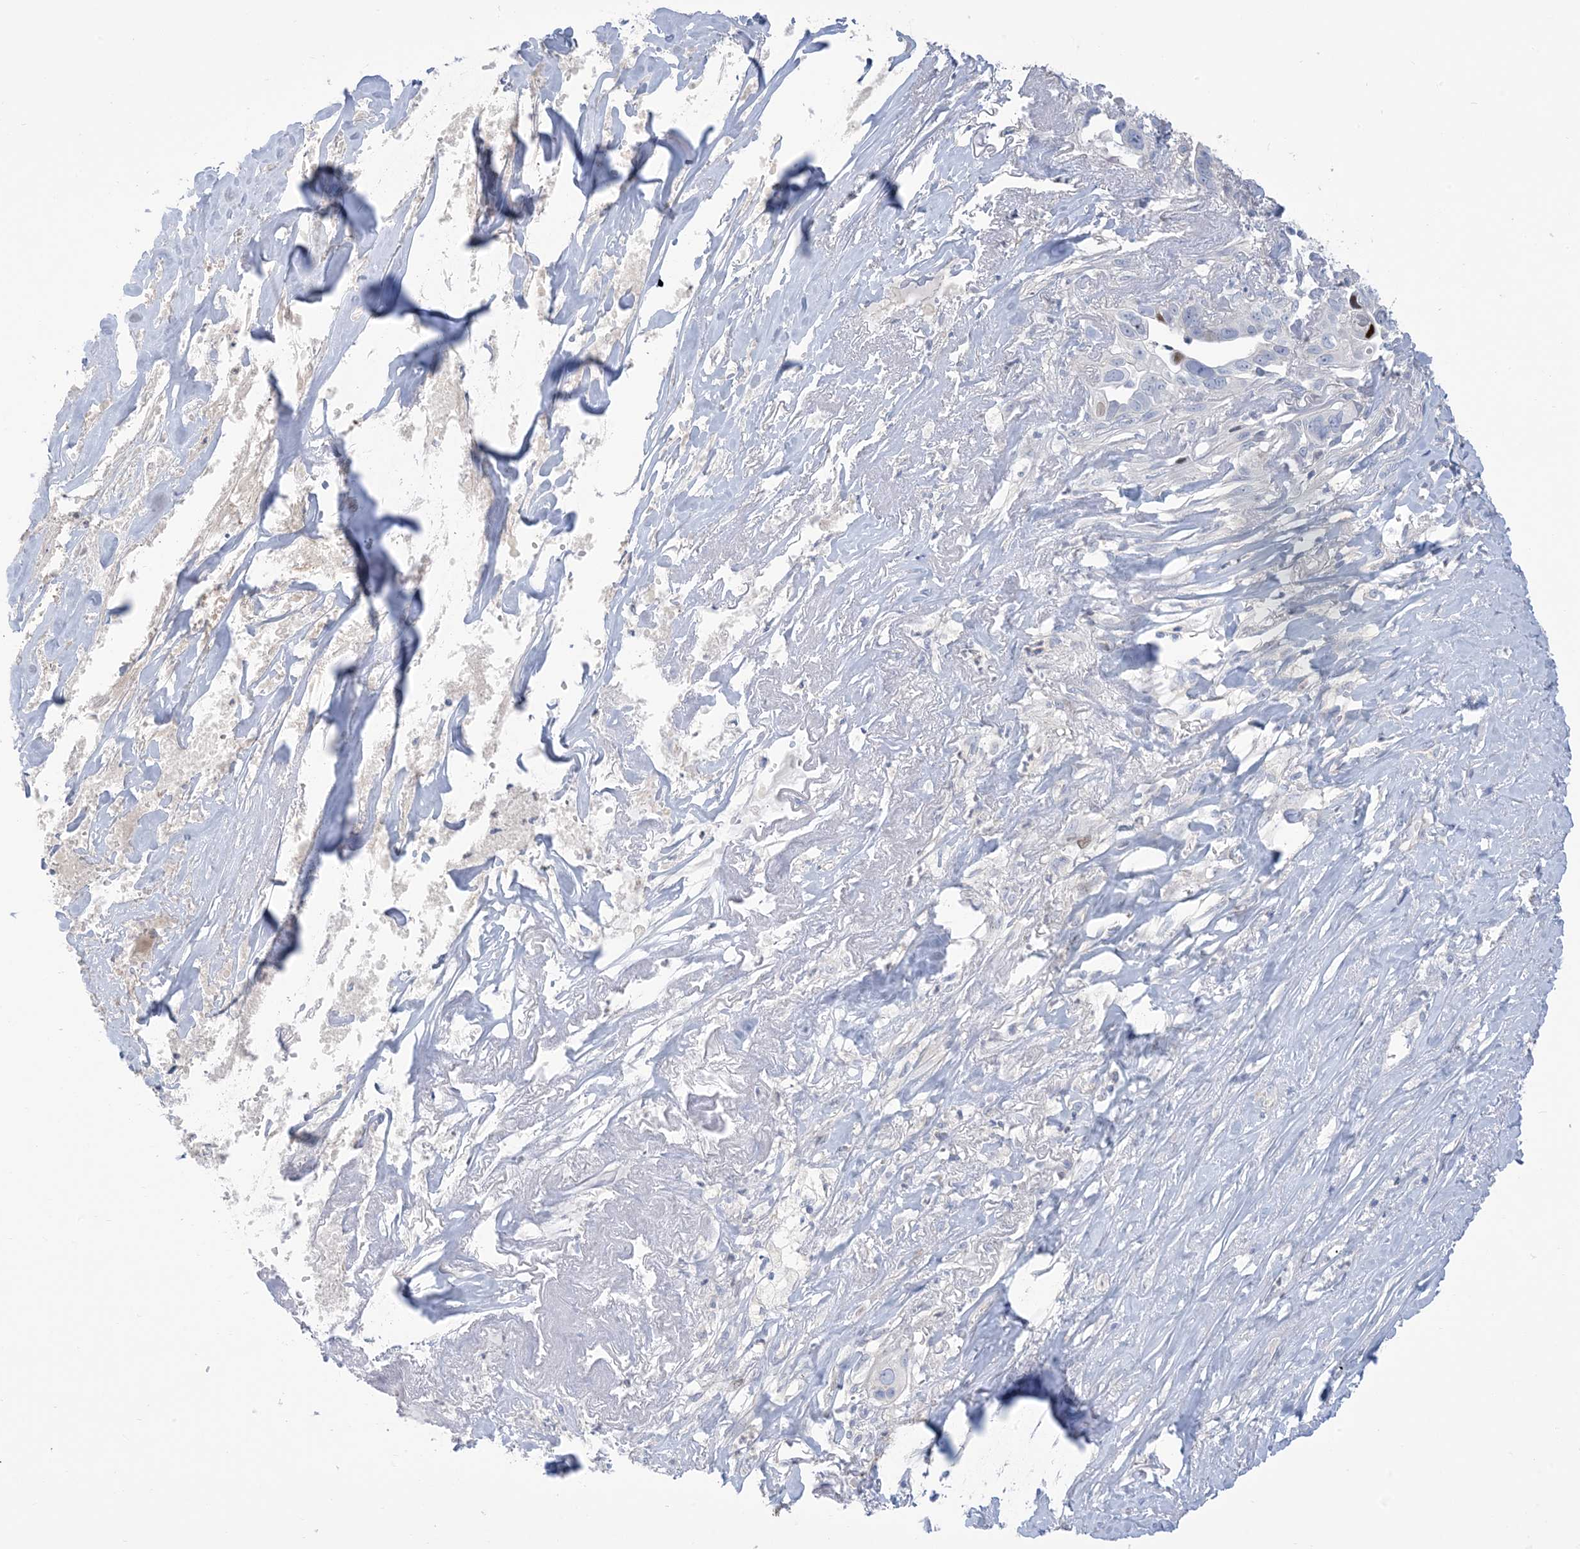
{"staining": {"intensity": "negative", "quantity": "none", "location": "none"}, "tissue": "liver cancer", "cell_type": "Tumor cells", "image_type": "cancer", "snomed": [{"axis": "morphology", "description": "Cholangiocarcinoma"}, {"axis": "topography", "description": "Liver"}], "caption": "Histopathology image shows no significant protein staining in tumor cells of liver cancer (cholangiocarcinoma).", "gene": "MTHFD2L", "patient": {"sex": "female", "age": 79}}